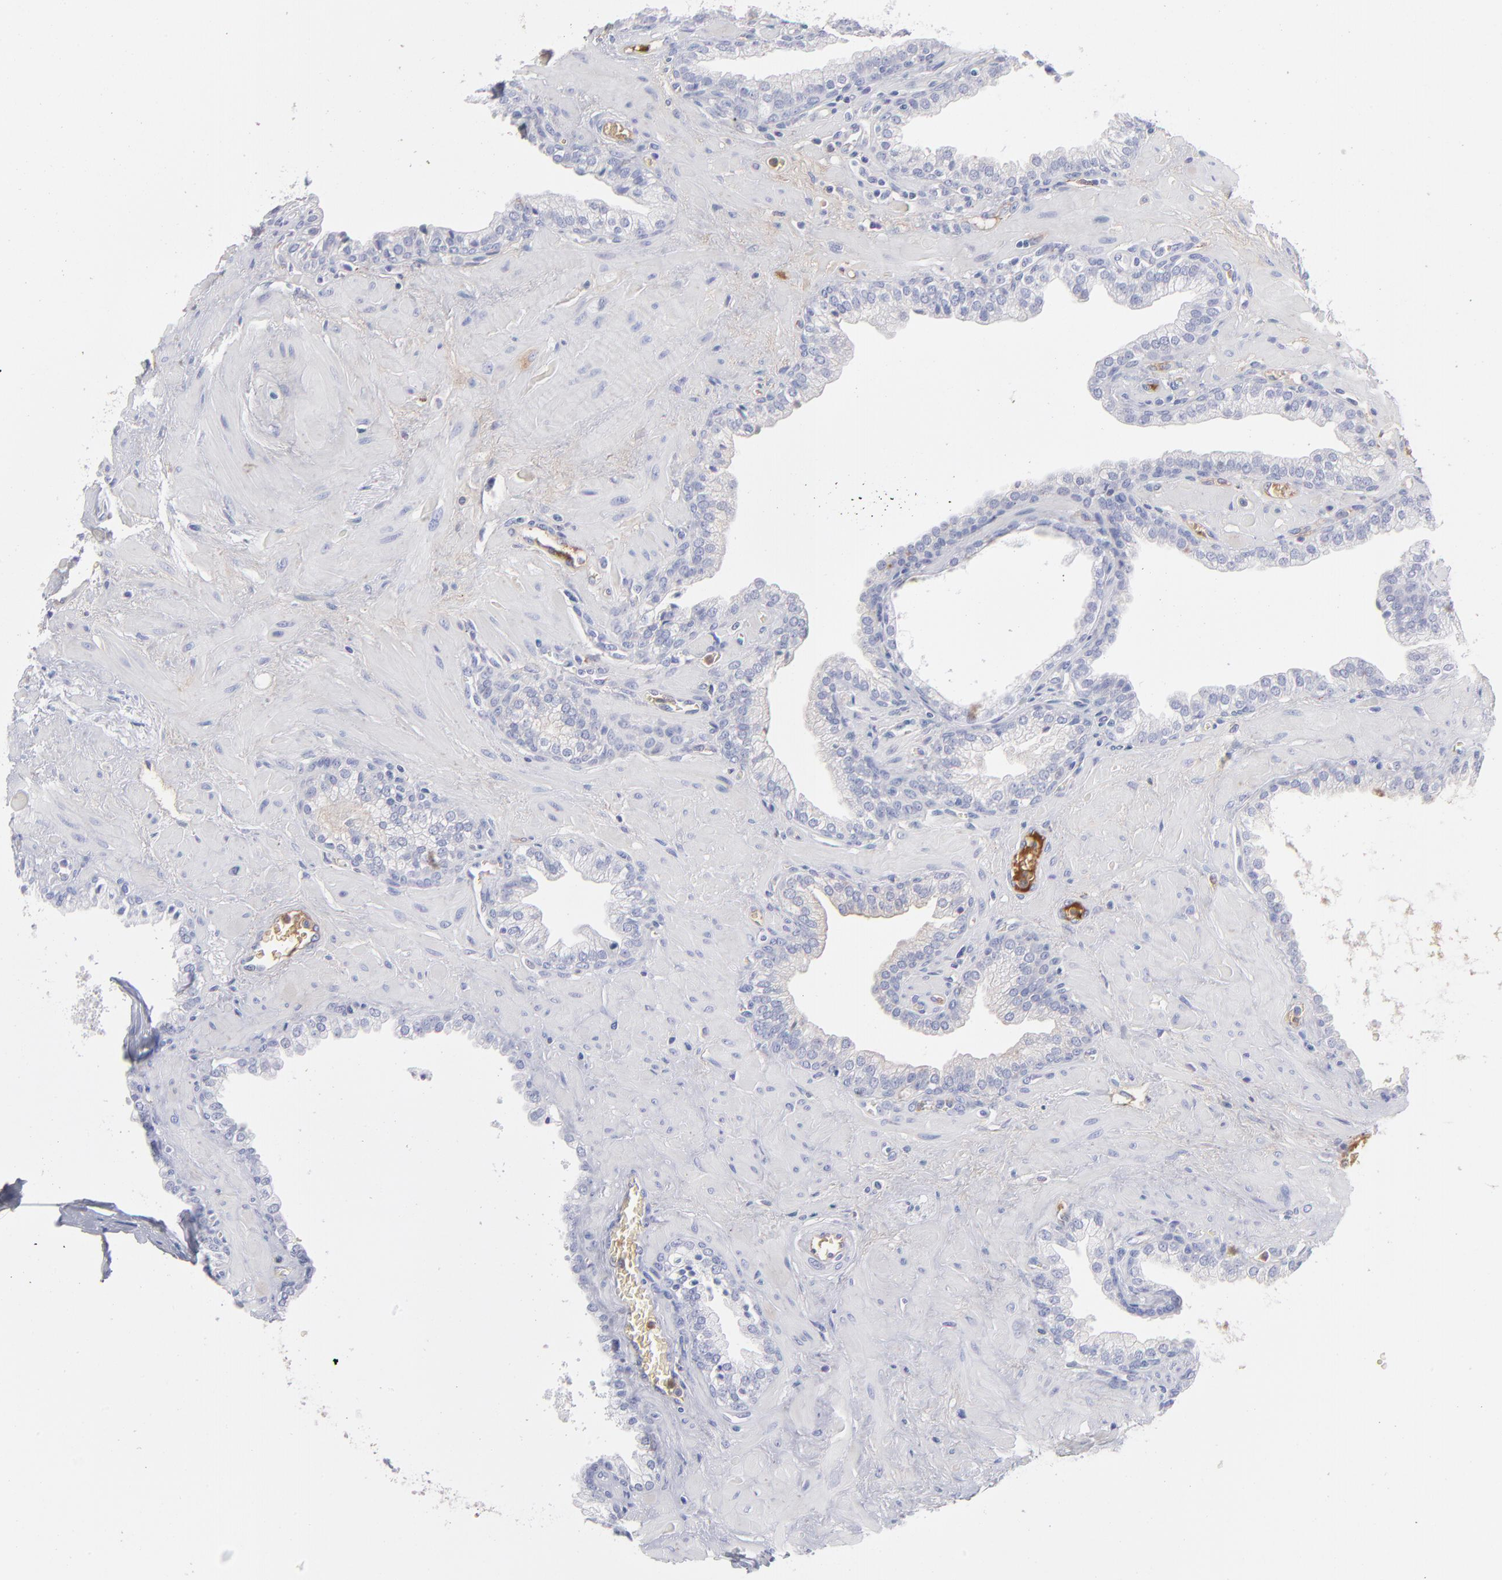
{"staining": {"intensity": "negative", "quantity": "none", "location": "none"}, "tissue": "prostate", "cell_type": "Glandular cells", "image_type": "normal", "snomed": [{"axis": "morphology", "description": "Normal tissue, NOS"}, {"axis": "topography", "description": "Prostate"}], "caption": "IHC micrograph of benign prostate: prostate stained with DAB (3,3'-diaminobenzidine) exhibits no significant protein expression in glandular cells. The staining was performed using DAB (3,3'-diaminobenzidine) to visualize the protein expression in brown, while the nuclei were stained in blue with hematoxylin (Magnification: 20x).", "gene": "HP", "patient": {"sex": "male", "age": 60}}